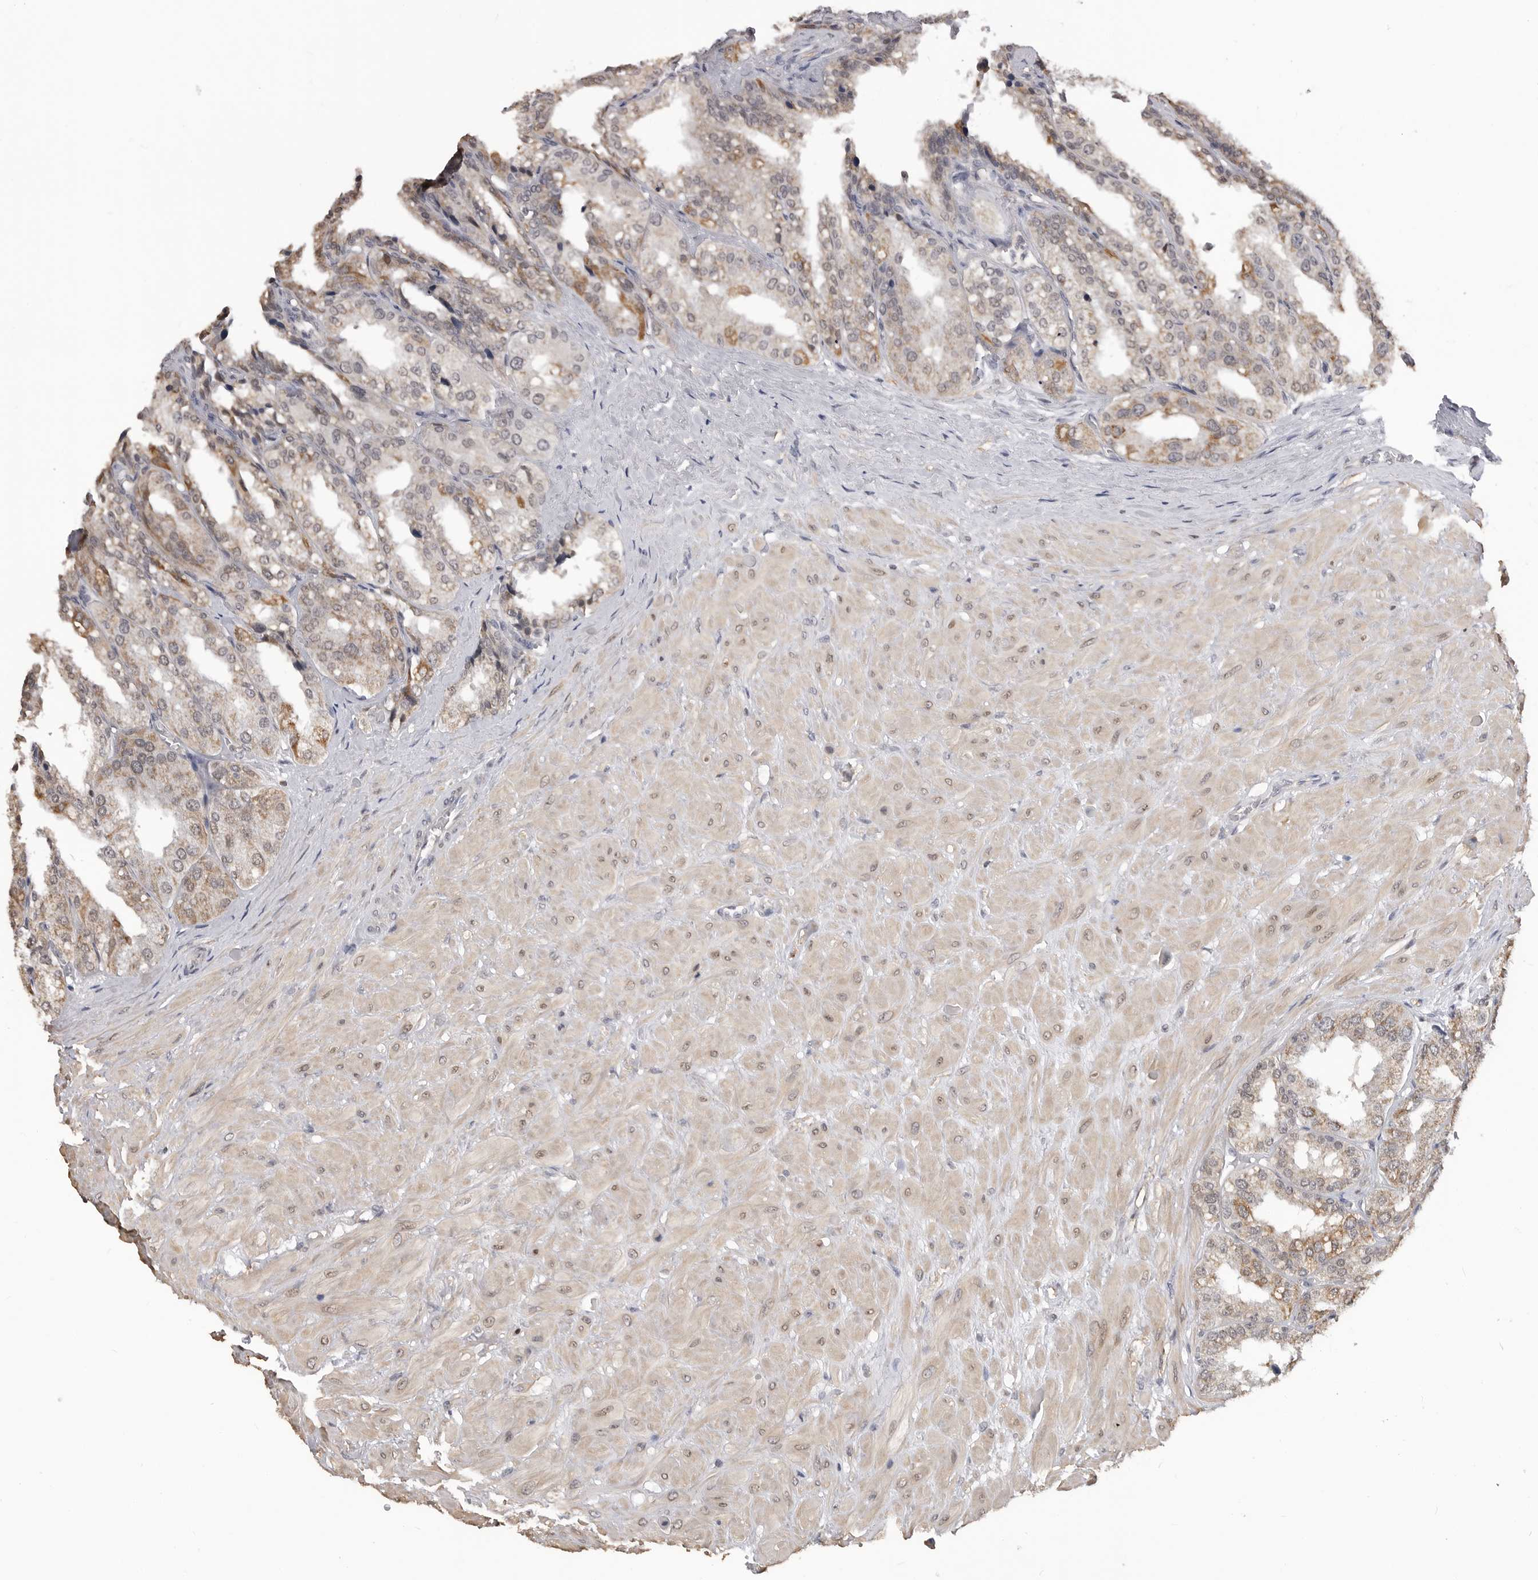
{"staining": {"intensity": "weak", "quantity": ">75%", "location": "cytoplasmic/membranous"}, "tissue": "seminal vesicle", "cell_type": "Glandular cells", "image_type": "normal", "snomed": [{"axis": "morphology", "description": "Normal tissue, NOS"}, {"axis": "topography", "description": "Prostate"}, {"axis": "topography", "description": "Seminal veicle"}], "caption": "A brown stain highlights weak cytoplasmic/membranous positivity of a protein in glandular cells of benign human seminal vesicle.", "gene": "SMARCC1", "patient": {"sex": "male", "age": 51}}